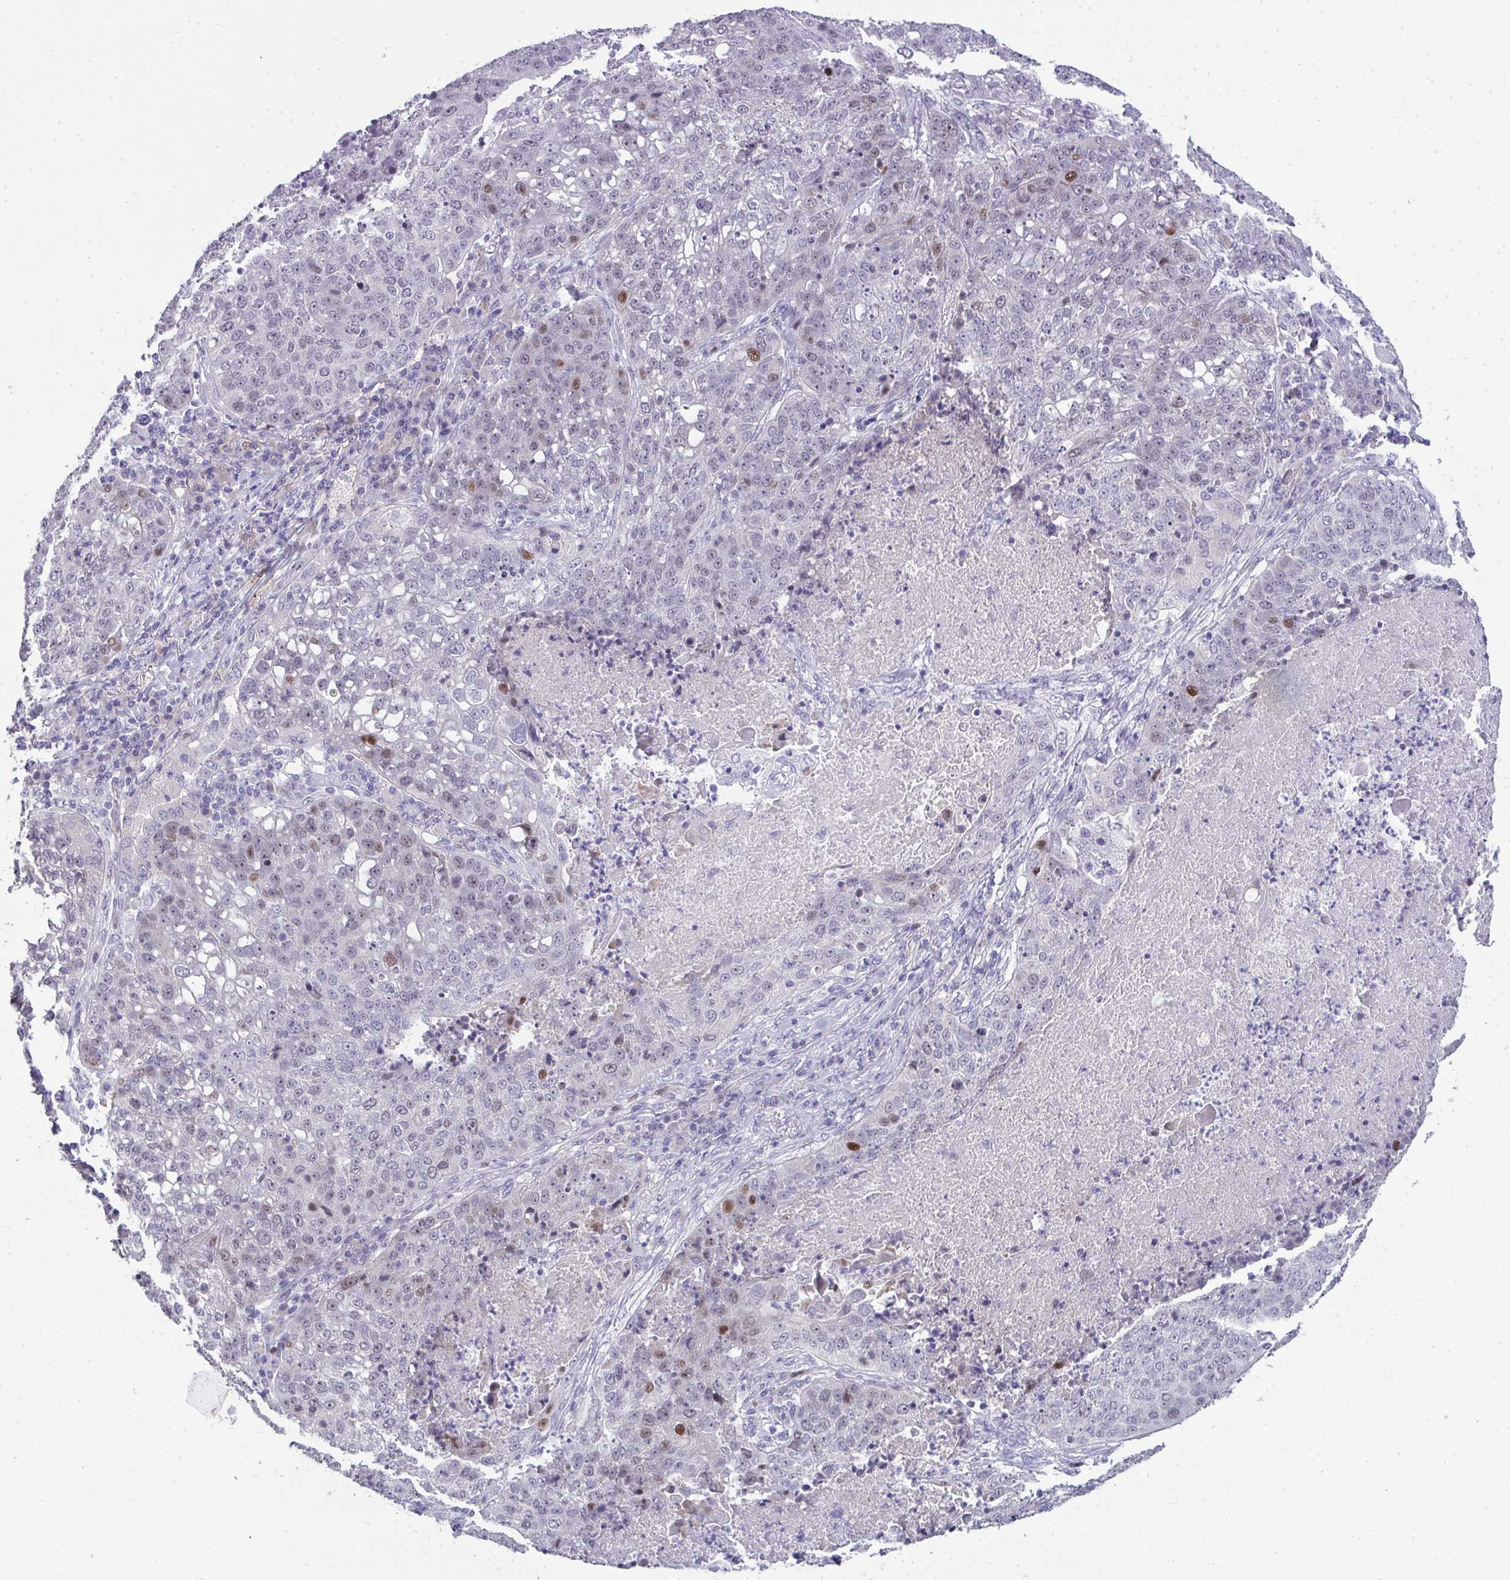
{"staining": {"intensity": "moderate", "quantity": "<25%", "location": "nuclear"}, "tissue": "lung cancer", "cell_type": "Tumor cells", "image_type": "cancer", "snomed": [{"axis": "morphology", "description": "Squamous cell carcinoma, NOS"}, {"axis": "topography", "description": "Lung"}], "caption": "Tumor cells exhibit low levels of moderate nuclear expression in approximately <25% of cells in lung squamous cell carcinoma.", "gene": "GALNT16", "patient": {"sex": "male", "age": 63}}